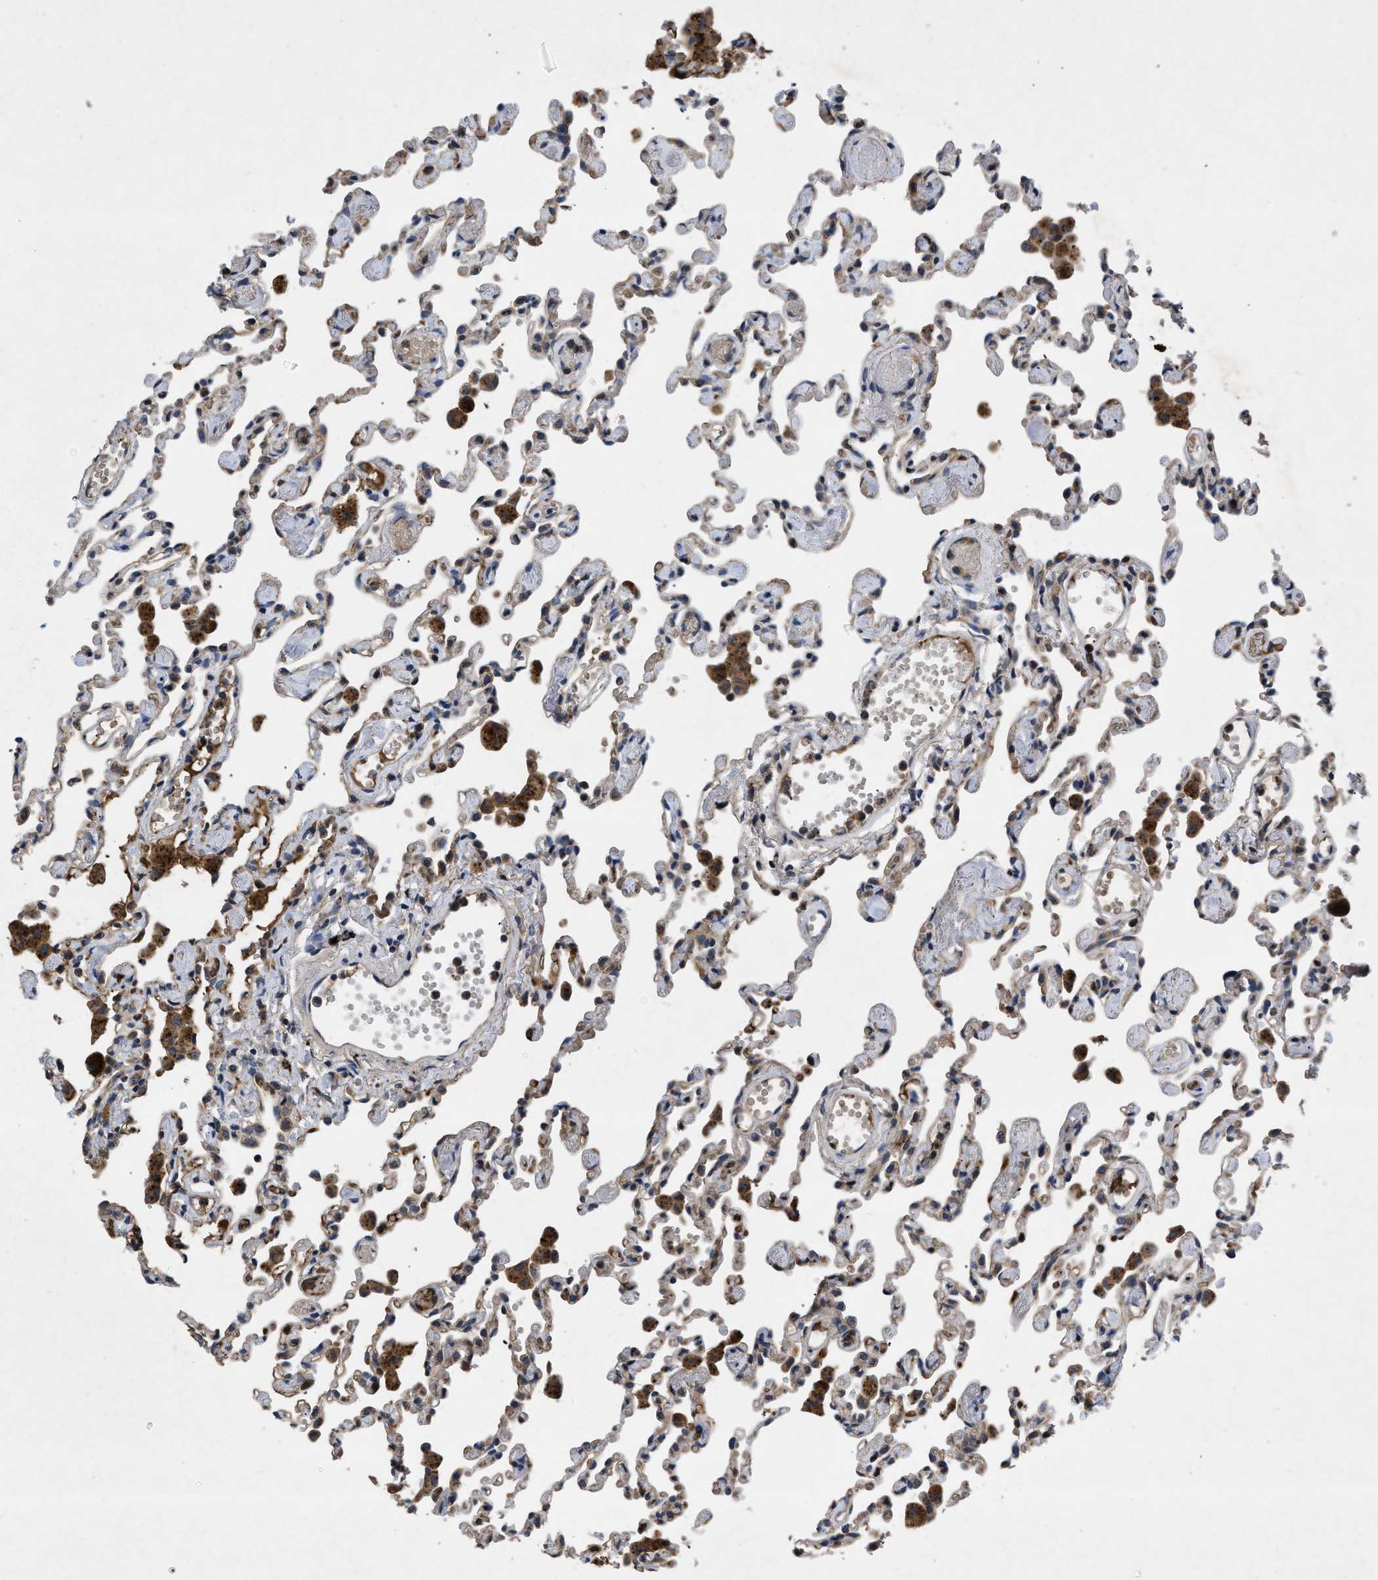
{"staining": {"intensity": "moderate", "quantity": "25%-75%", "location": "cytoplasmic/membranous"}, "tissue": "lung", "cell_type": "Alveolar cells", "image_type": "normal", "snomed": [{"axis": "morphology", "description": "Normal tissue, NOS"}, {"axis": "topography", "description": "Bronchus"}, {"axis": "topography", "description": "Lung"}], "caption": "A high-resolution image shows IHC staining of normal lung, which displays moderate cytoplasmic/membranous positivity in about 25%-75% of alveolar cells.", "gene": "VPS4A", "patient": {"sex": "female", "age": 49}}